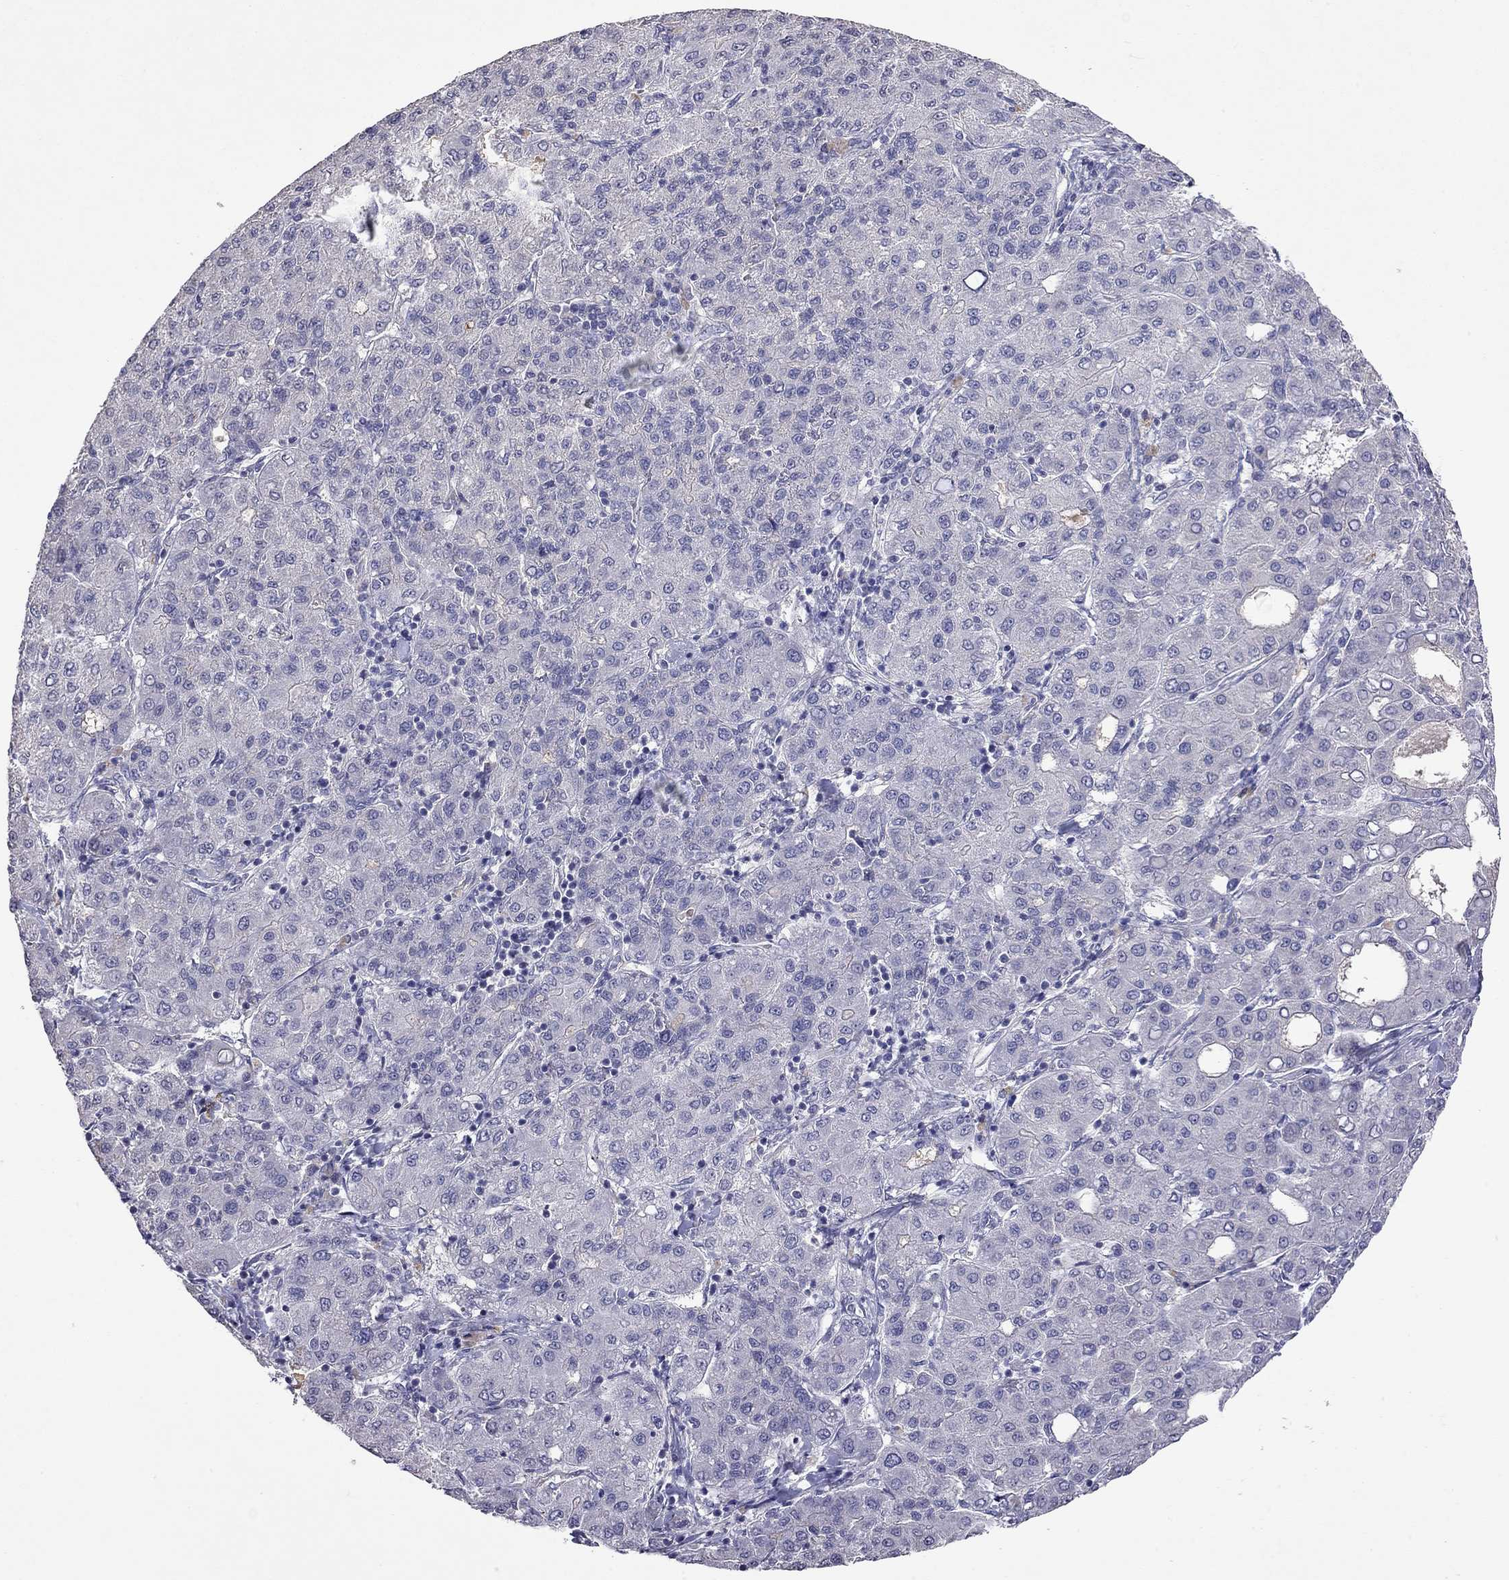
{"staining": {"intensity": "negative", "quantity": "none", "location": "none"}, "tissue": "liver cancer", "cell_type": "Tumor cells", "image_type": "cancer", "snomed": [{"axis": "morphology", "description": "Carcinoma, Hepatocellular, NOS"}, {"axis": "topography", "description": "Liver"}], "caption": "Immunohistochemistry (IHC) photomicrograph of human liver cancer stained for a protein (brown), which exhibits no positivity in tumor cells.", "gene": "WNK3", "patient": {"sex": "male", "age": 65}}